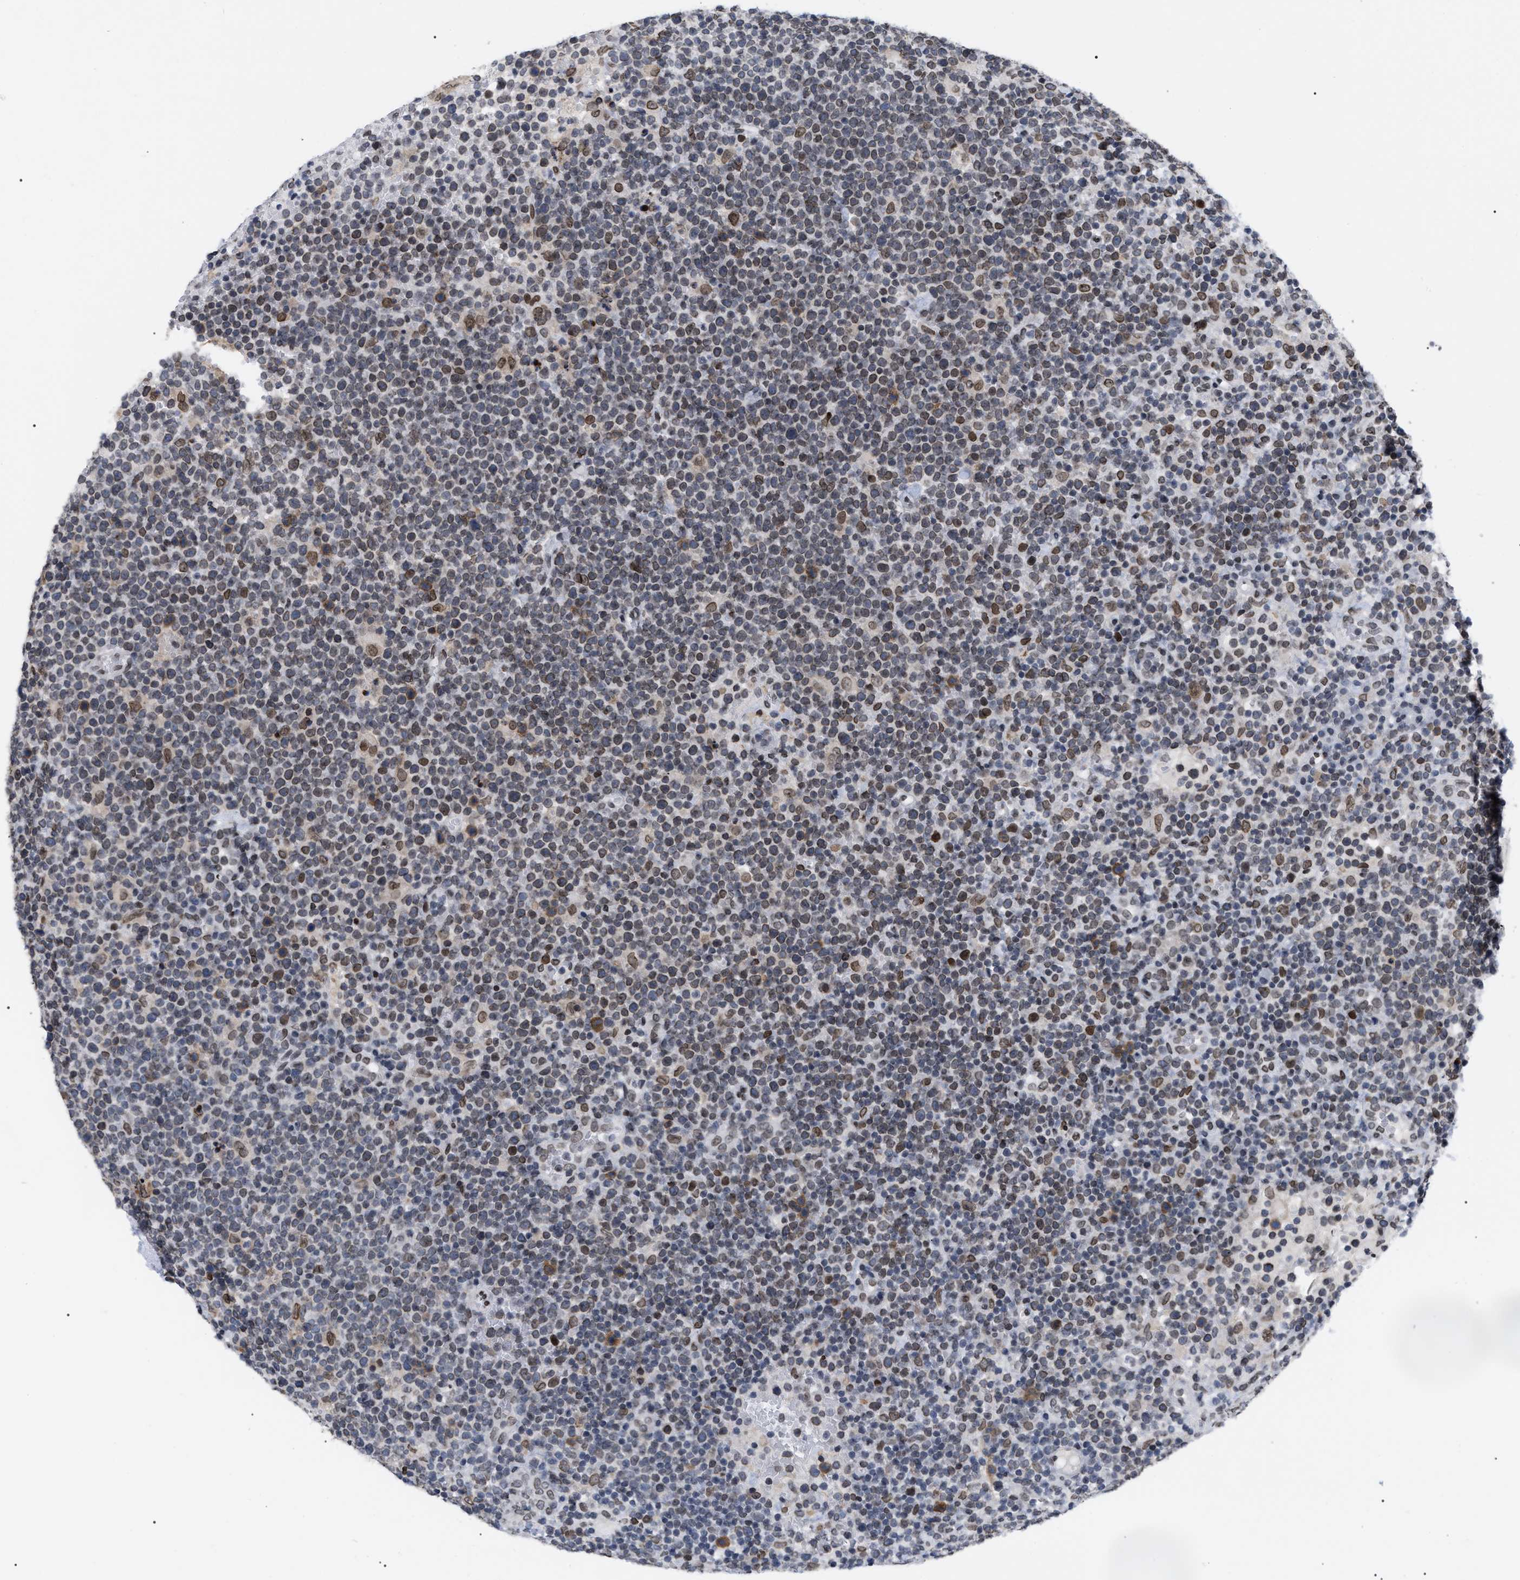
{"staining": {"intensity": "moderate", "quantity": "25%-75%", "location": "cytoplasmic/membranous,nuclear"}, "tissue": "lymphoma", "cell_type": "Tumor cells", "image_type": "cancer", "snomed": [{"axis": "morphology", "description": "Malignant lymphoma, non-Hodgkin's type, High grade"}, {"axis": "topography", "description": "Lymph node"}], "caption": "High-grade malignant lymphoma, non-Hodgkin's type stained with a brown dye displays moderate cytoplasmic/membranous and nuclear positive positivity in approximately 25%-75% of tumor cells.", "gene": "TPR", "patient": {"sex": "male", "age": 61}}